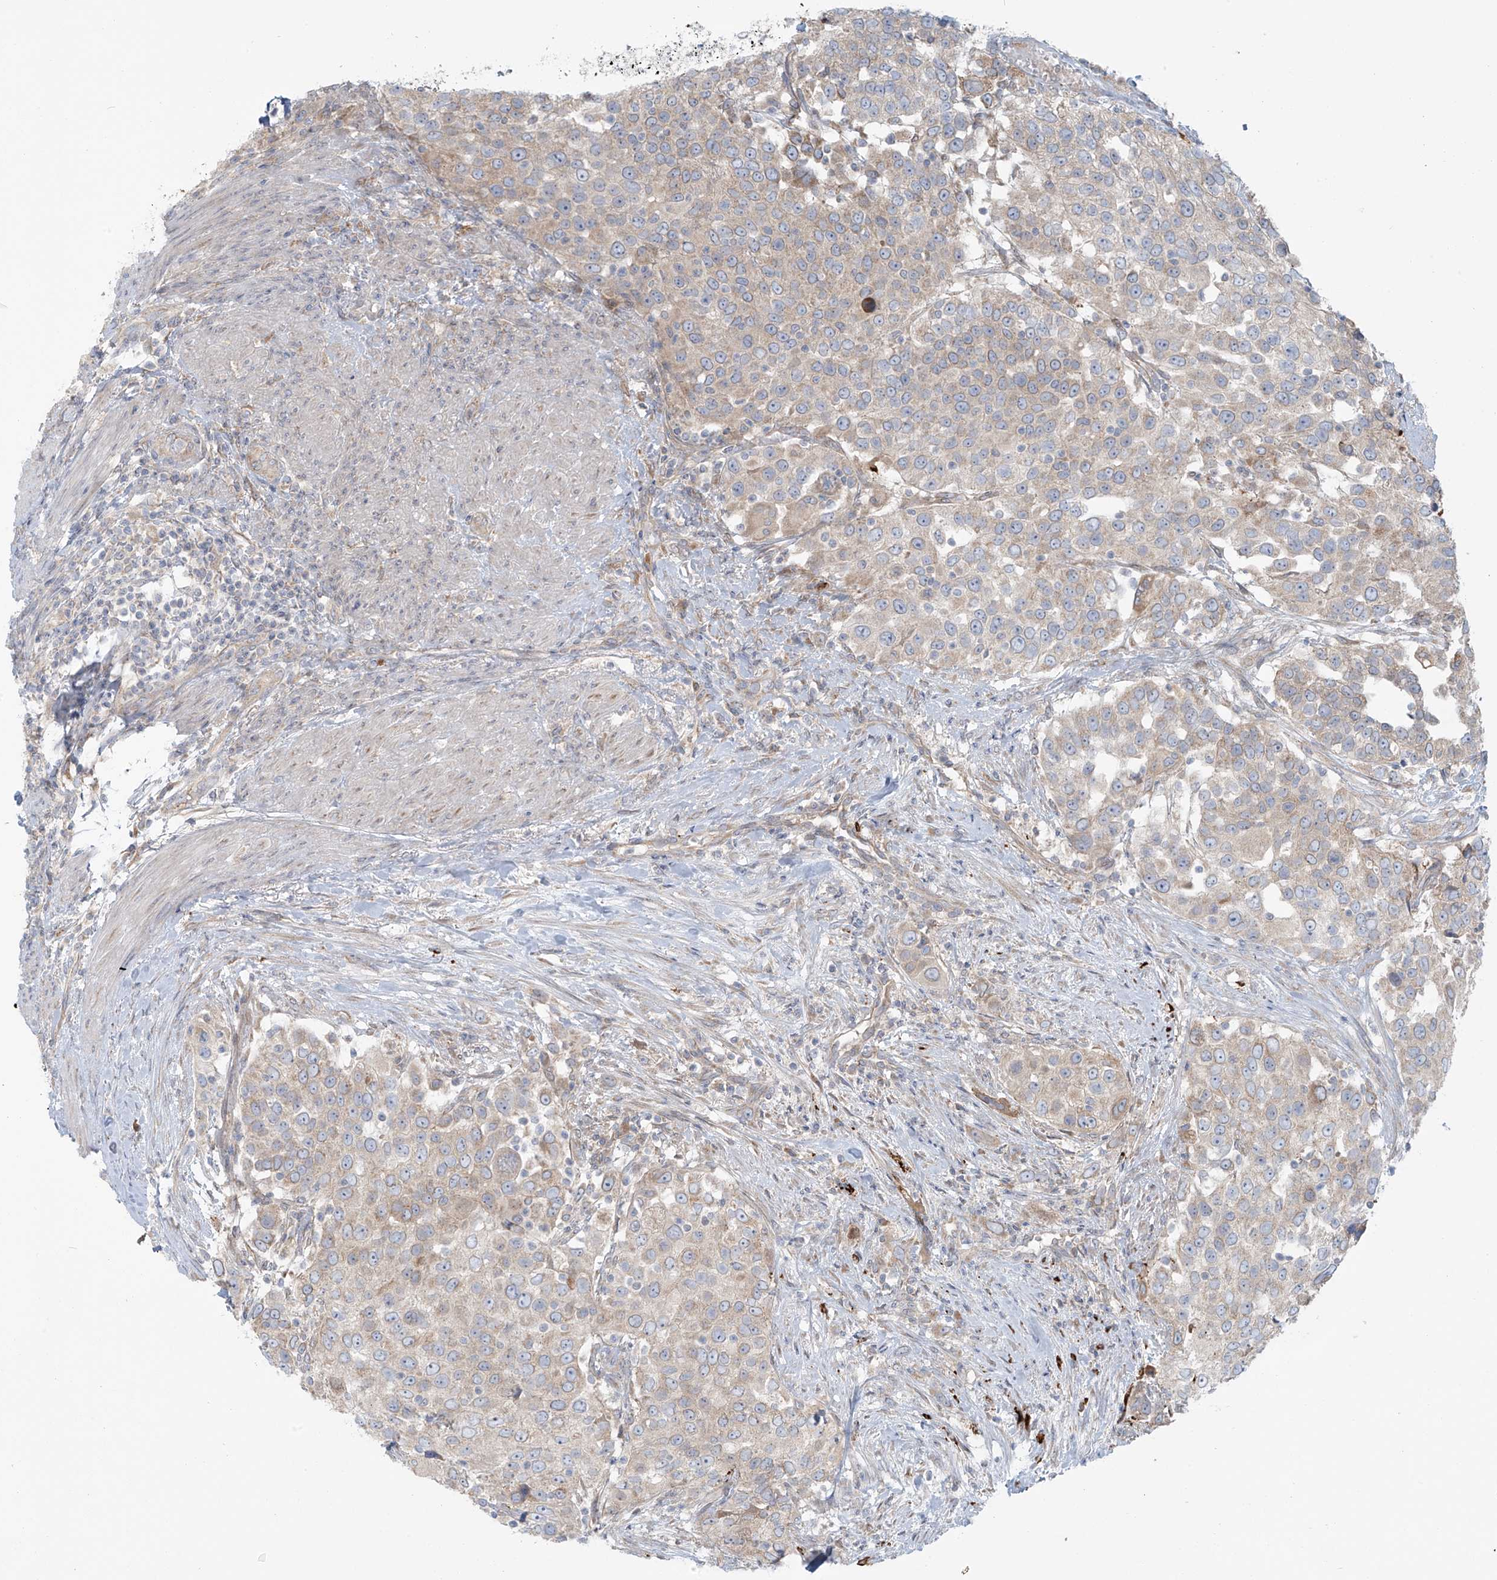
{"staining": {"intensity": "weak", "quantity": "25%-75%", "location": "cytoplasmic/membranous"}, "tissue": "urothelial cancer", "cell_type": "Tumor cells", "image_type": "cancer", "snomed": [{"axis": "morphology", "description": "Urothelial carcinoma, High grade"}, {"axis": "topography", "description": "Urinary bladder"}], "caption": "Immunohistochemistry (IHC) histopathology image of neoplastic tissue: human high-grade urothelial carcinoma stained using IHC reveals low levels of weak protein expression localized specifically in the cytoplasmic/membranous of tumor cells, appearing as a cytoplasmic/membranous brown color.", "gene": "LZTS3", "patient": {"sex": "female", "age": 80}}